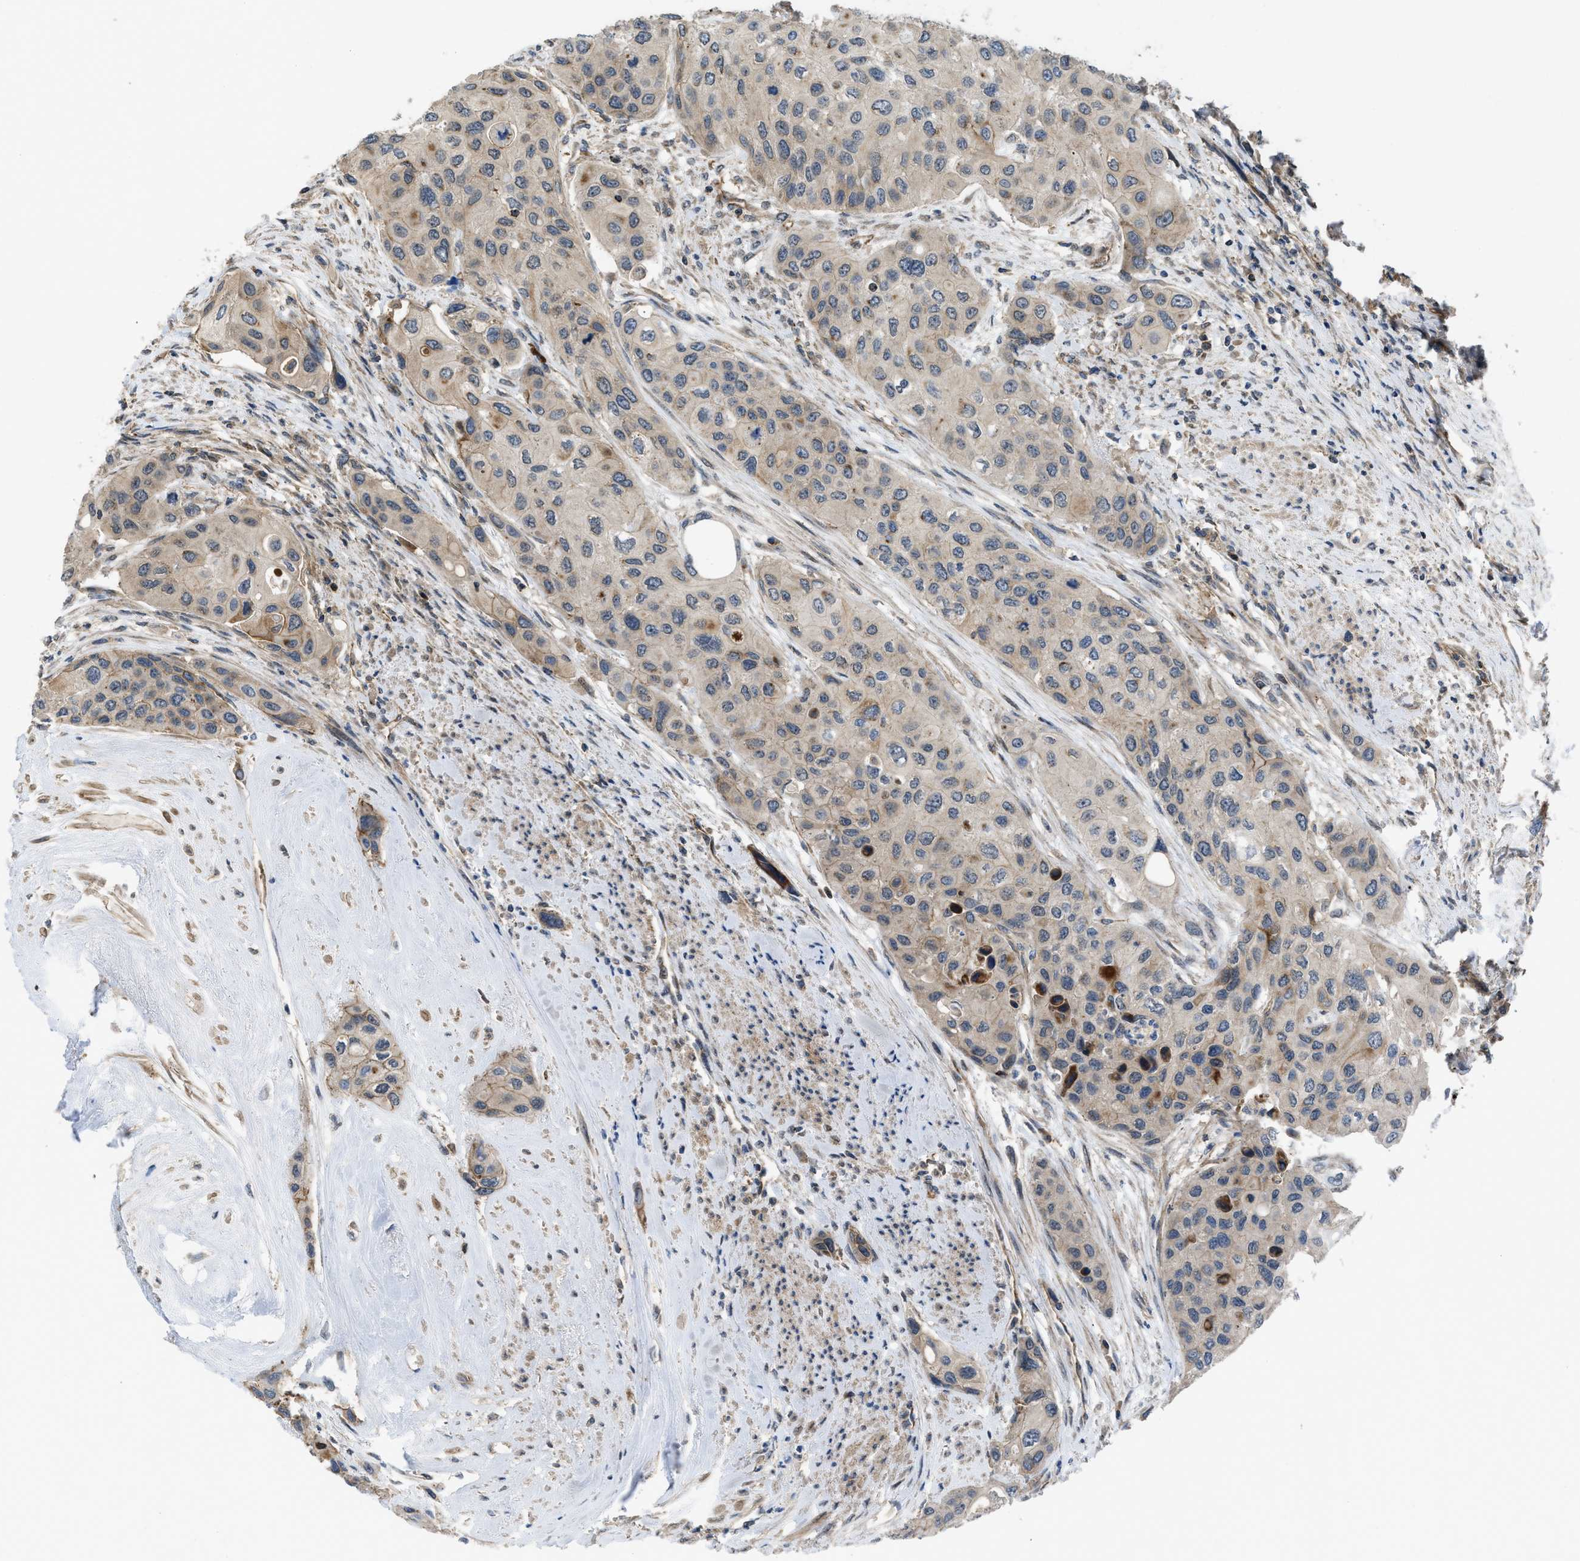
{"staining": {"intensity": "weak", "quantity": ">75%", "location": "cytoplasmic/membranous"}, "tissue": "urothelial cancer", "cell_type": "Tumor cells", "image_type": "cancer", "snomed": [{"axis": "morphology", "description": "Urothelial carcinoma, High grade"}, {"axis": "topography", "description": "Urinary bladder"}], "caption": "Urothelial cancer tissue exhibits weak cytoplasmic/membranous staining in approximately >75% of tumor cells", "gene": "GPATCH2L", "patient": {"sex": "female", "age": 56}}